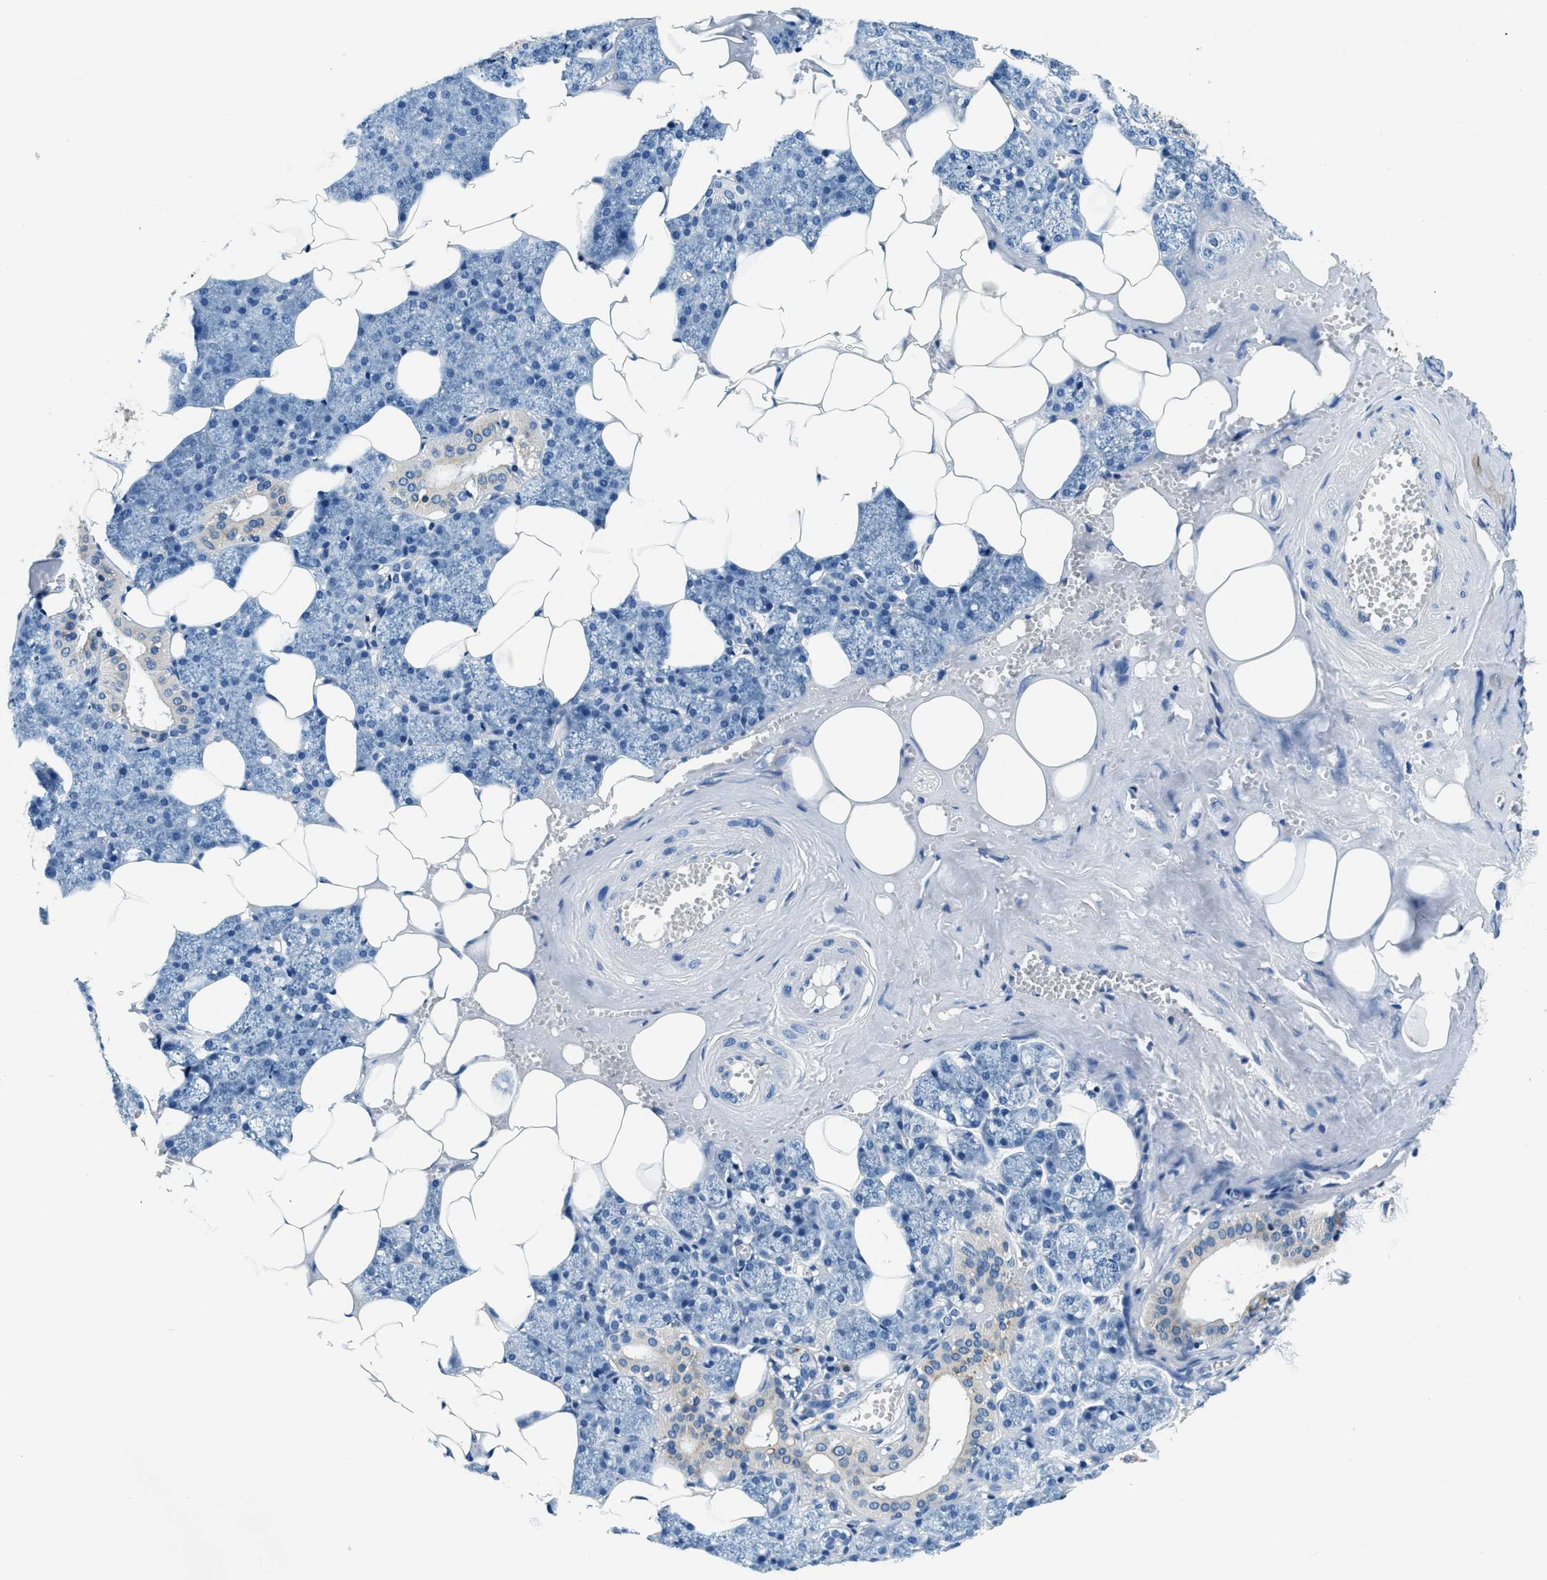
{"staining": {"intensity": "weak", "quantity": "<25%", "location": "cytoplasmic/membranous"}, "tissue": "salivary gland", "cell_type": "Glandular cells", "image_type": "normal", "snomed": [{"axis": "morphology", "description": "Normal tissue, NOS"}, {"axis": "topography", "description": "Salivary gland"}], "caption": "Immunohistochemistry (IHC) image of benign human salivary gland stained for a protein (brown), which shows no positivity in glandular cells.", "gene": "UBAC2", "patient": {"sex": "male", "age": 62}}